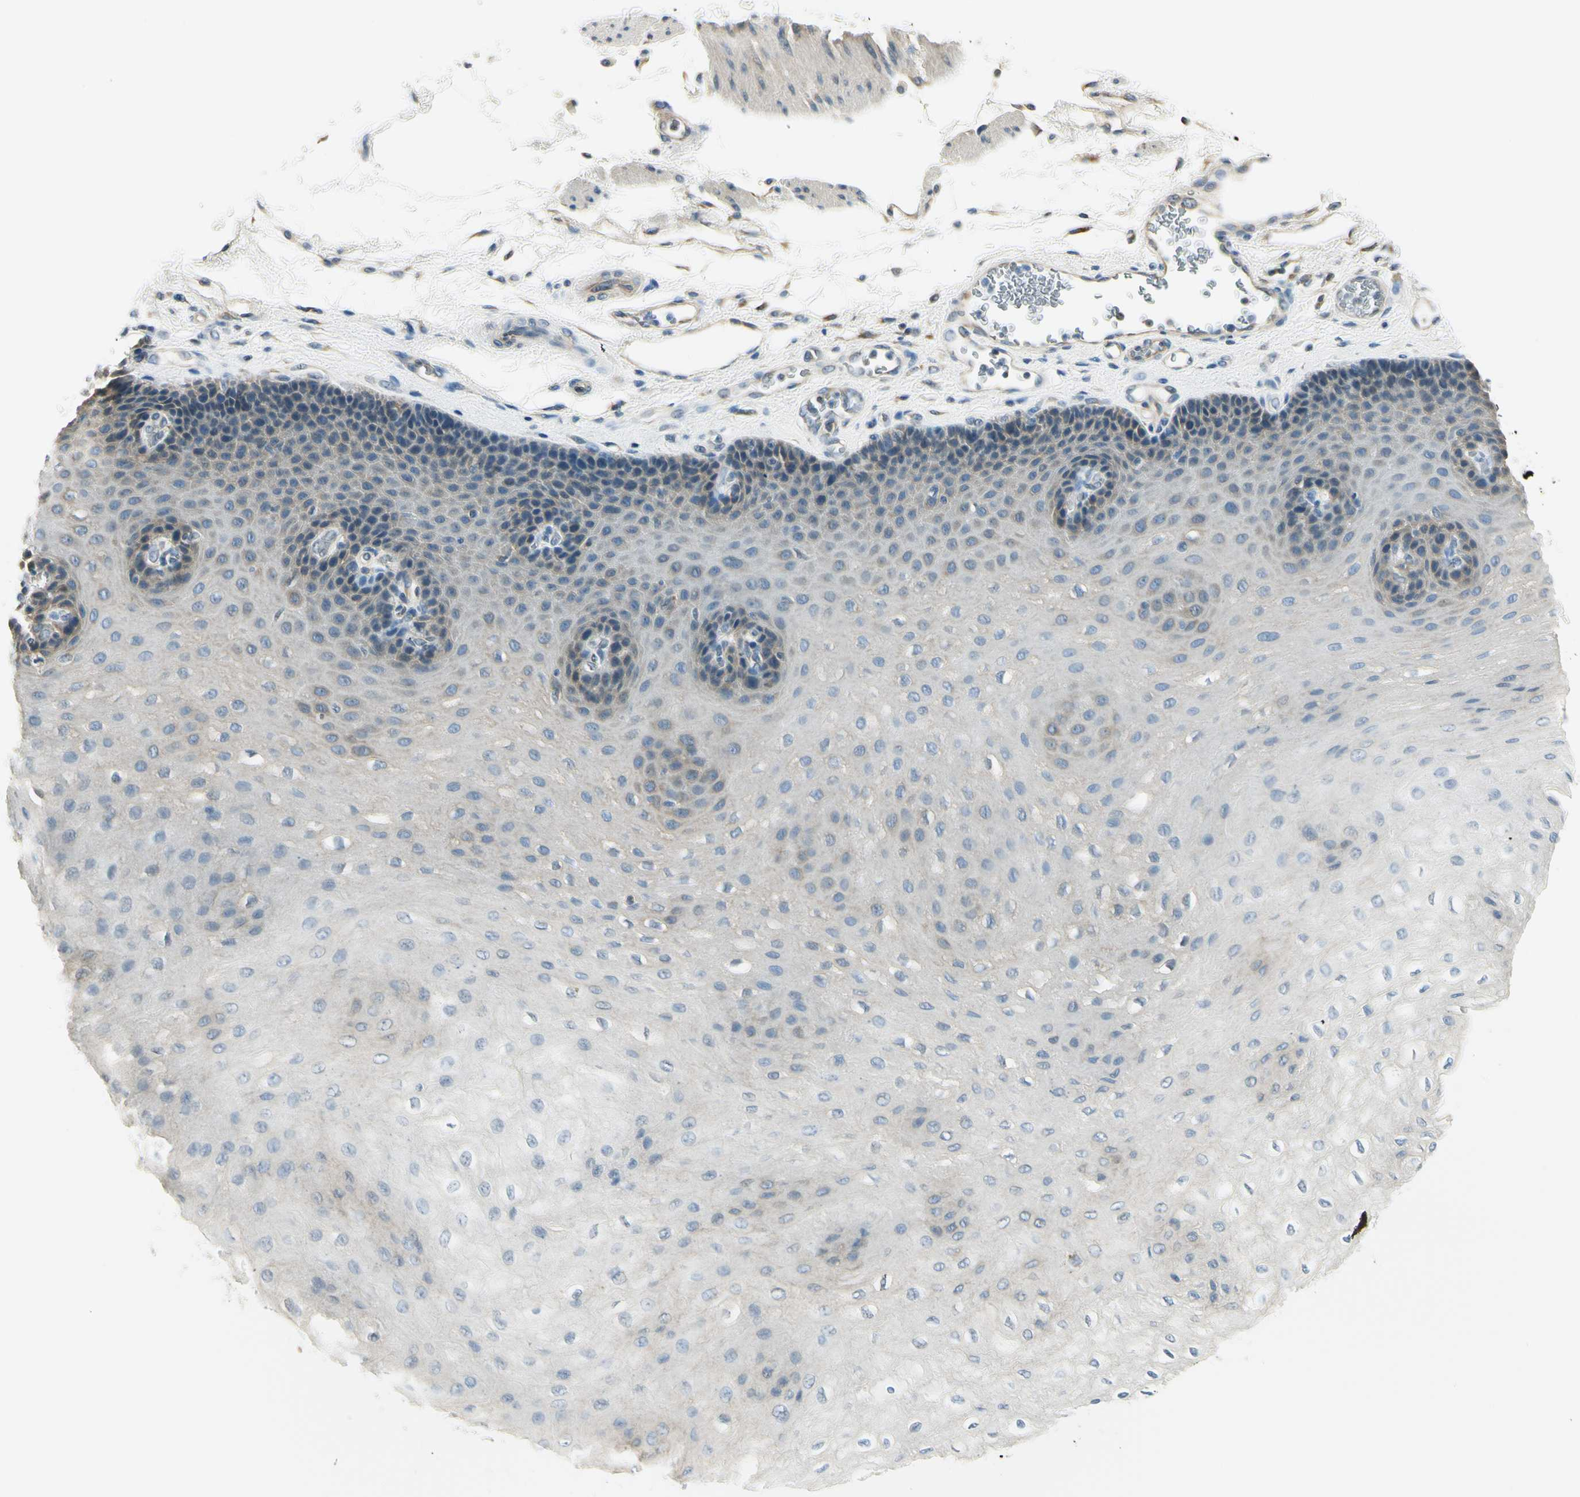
{"staining": {"intensity": "weak", "quantity": "<25%", "location": "cytoplasmic/membranous"}, "tissue": "esophagus", "cell_type": "Squamous epithelial cells", "image_type": "normal", "snomed": [{"axis": "morphology", "description": "Normal tissue, NOS"}, {"axis": "topography", "description": "Esophagus"}], "caption": "An immunohistochemistry image of unremarkable esophagus is shown. There is no staining in squamous epithelial cells of esophagus.", "gene": "IGDCC4", "patient": {"sex": "female", "age": 72}}